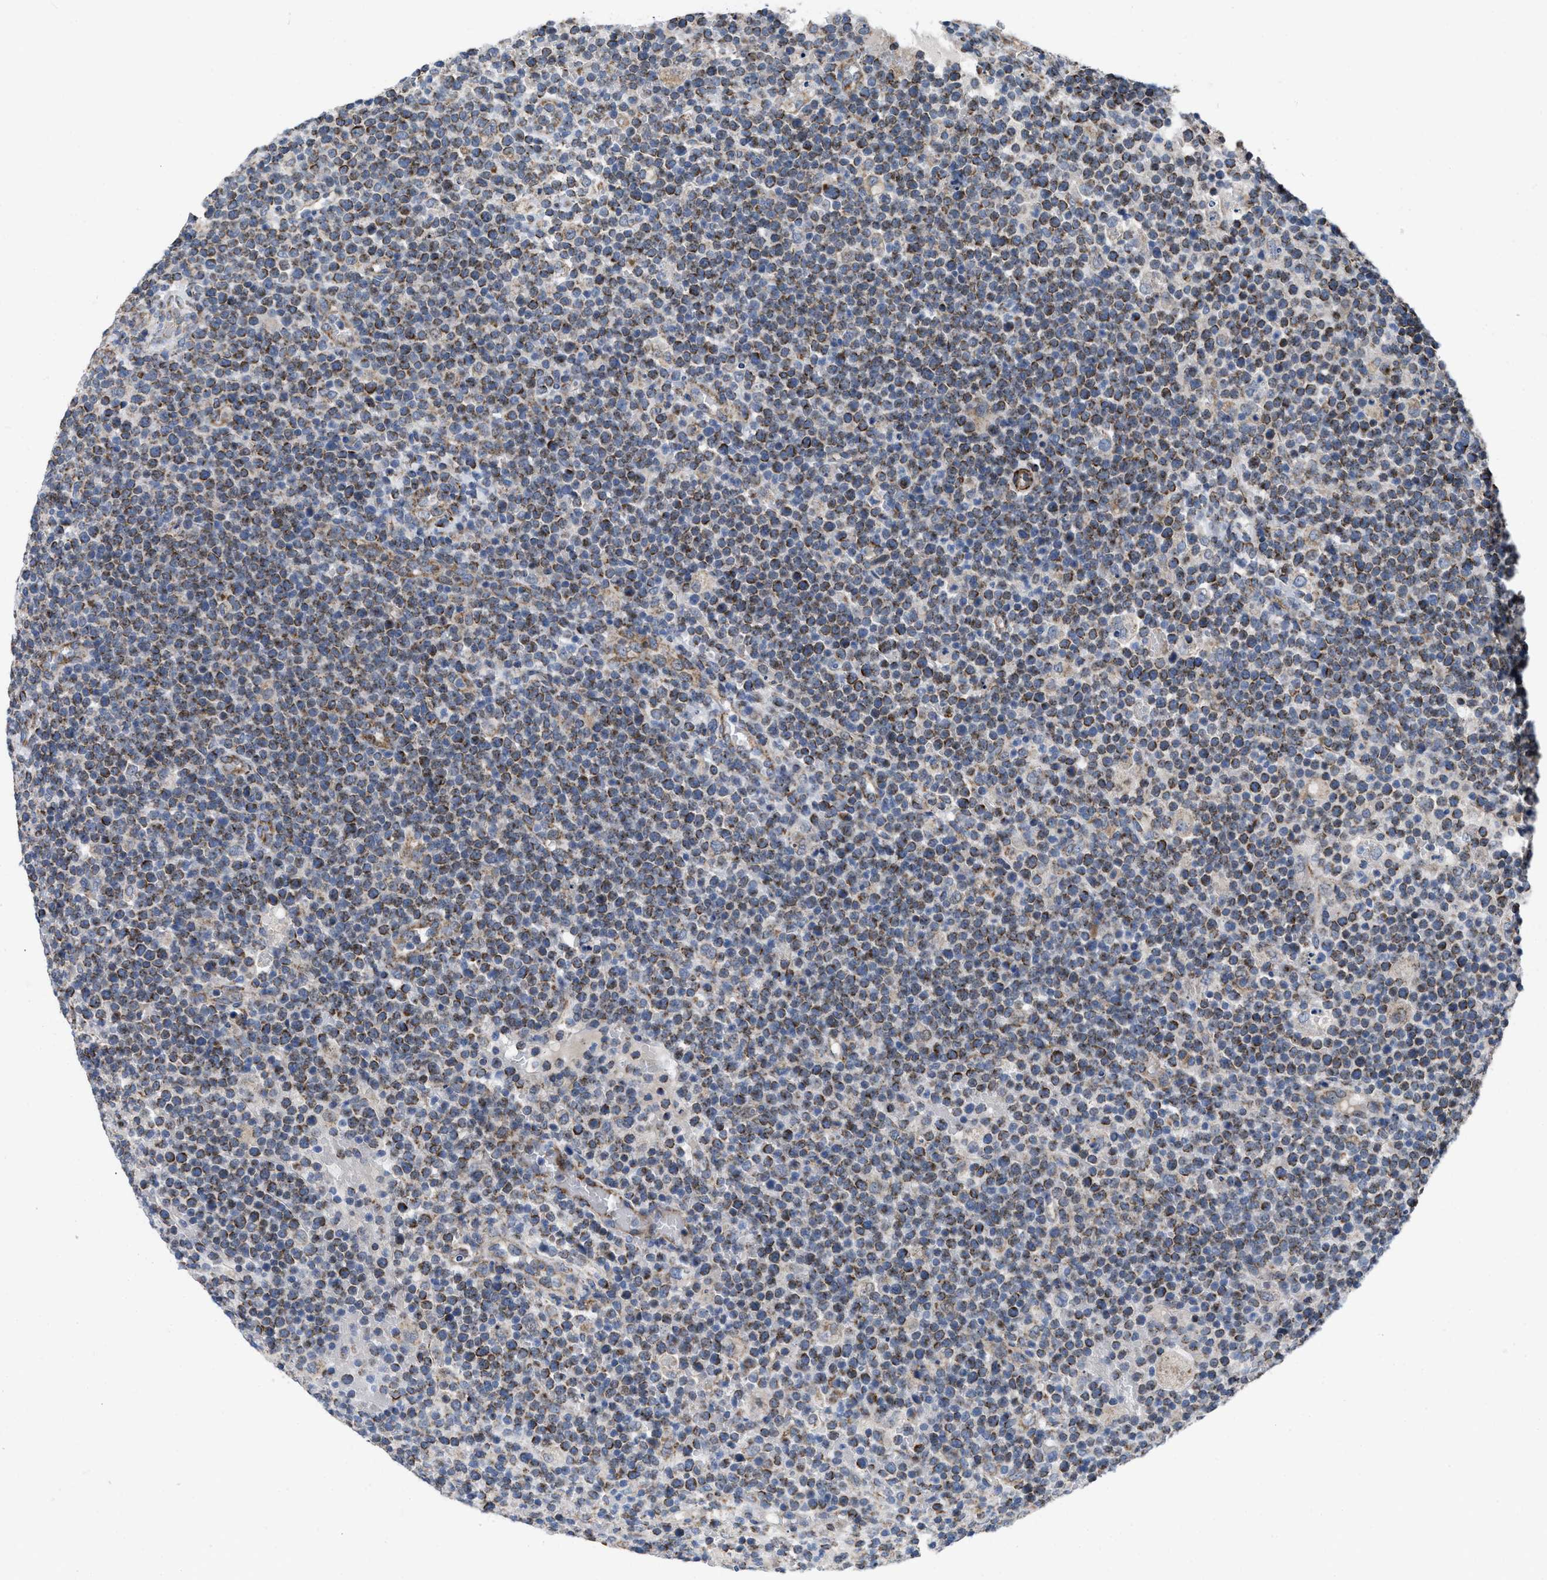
{"staining": {"intensity": "strong", "quantity": ">75%", "location": "cytoplasmic/membranous"}, "tissue": "lymphoma", "cell_type": "Tumor cells", "image_type": "cancer", "snomed": [{"axis": "morphology", "description": "Malignant lymphoma, non-Hodgkin's type, High grade"}, {"axis": "topography", "description": "Lymph node"}], "caption": "High-grade malignant lymphoma, non-Hodgkin's type stained with immunohistochemistry (IHC) reveals strong cytoplasmic/membranous staining in approximately >75% of tumor cells.", "gene": "AKAP1", "patient": {"sex": "male", "age": 61}}